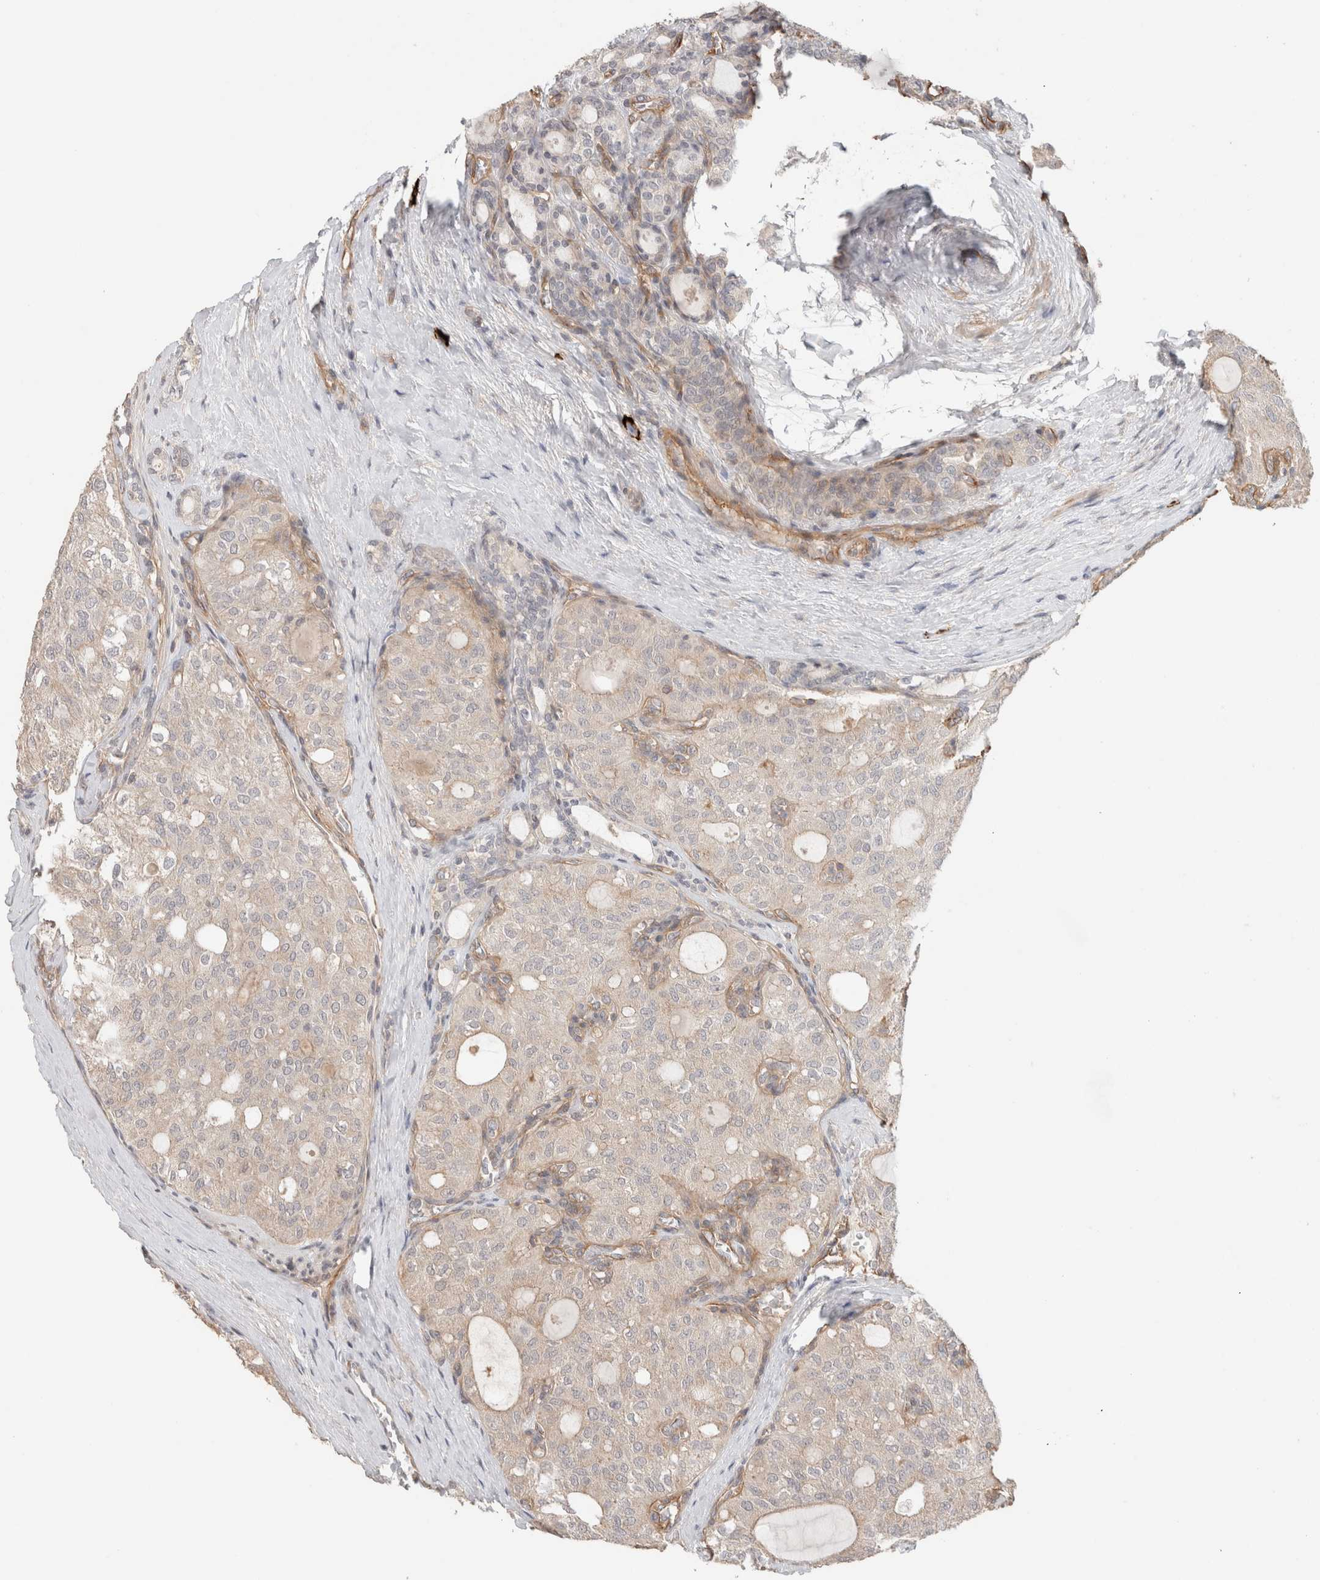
{"staining": {"intensity": "negative", "quantity": "none", "location": "none"}, "tissue": "thyroid cancer", "cell_type": "Tumor cells", "image_type": "cancer", "snomed": [{"axis": "morphology", "description": "Follicular adenoma carcinoma, NOS"}, {"axis": "topography", "description": "Thyroid gland"}], "caption": "The IHC histopathology image has no significant expression in tumor cells of thyroid cancer tissue.", "gene": "HSPG2", "patient": {"sex": "male", "age": 75}}